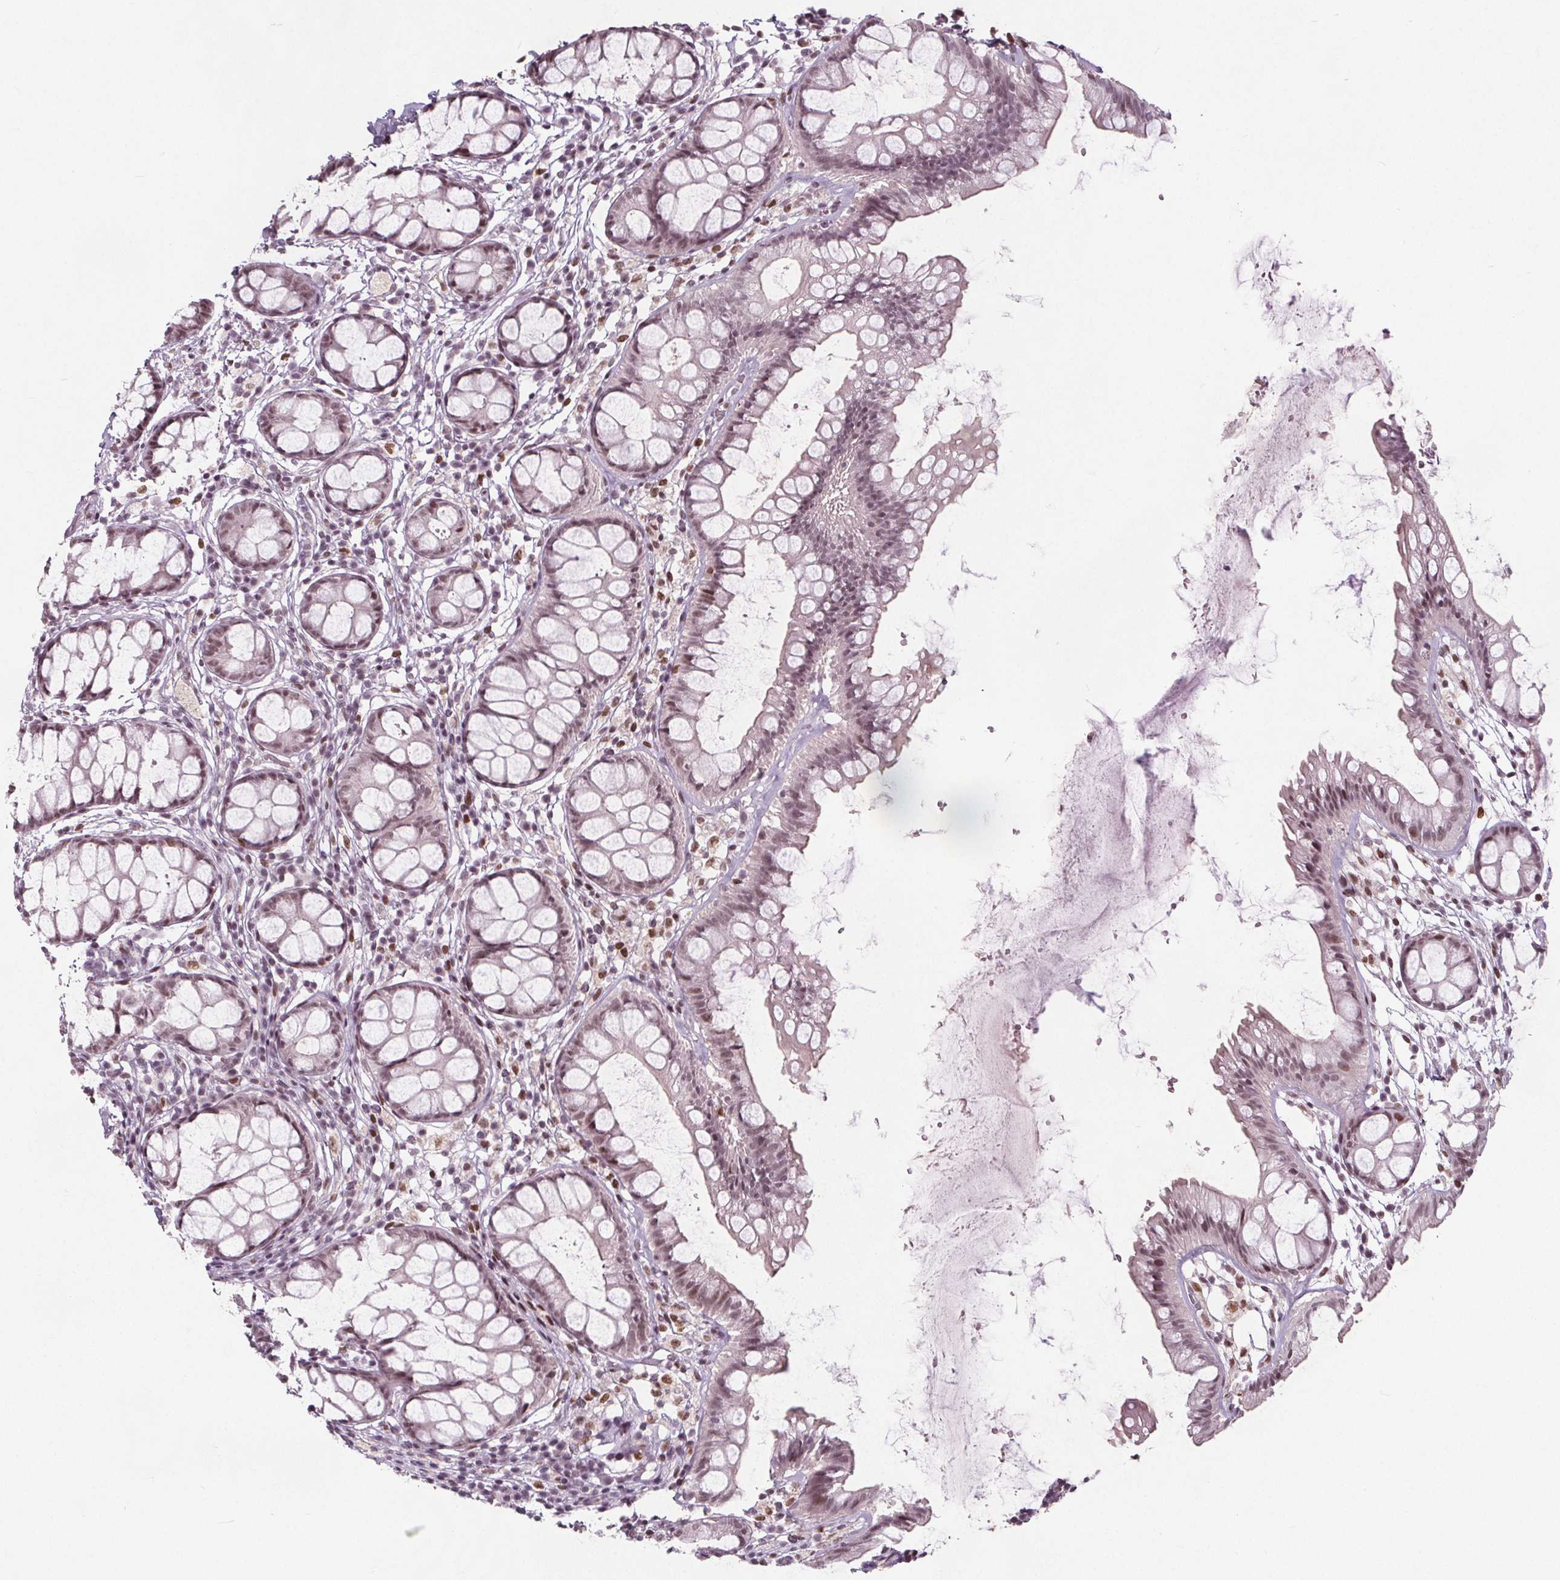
{"staining": {"intensity": "moderate", "quantity": "25%-75%", "location": "cytoplasmic/membranous,nuclear"}, "tissue": "rectum", "cell_type": "Glandular cells", "image_type": "normal", "snomed": [{"axis": "morphology", "description": "Normal tissue, NOS"}, {"axis": "topography", "description": "Rectum"}], "caption": "Immunohistochemical staining of normal rectum exhibits medium levels of moderate cytoplasmic/membranous,nuclear expression in about 25%-75% of glandular cells.", "gene": "TAF6L", "patient": {"sex": "female", "age": 62}}